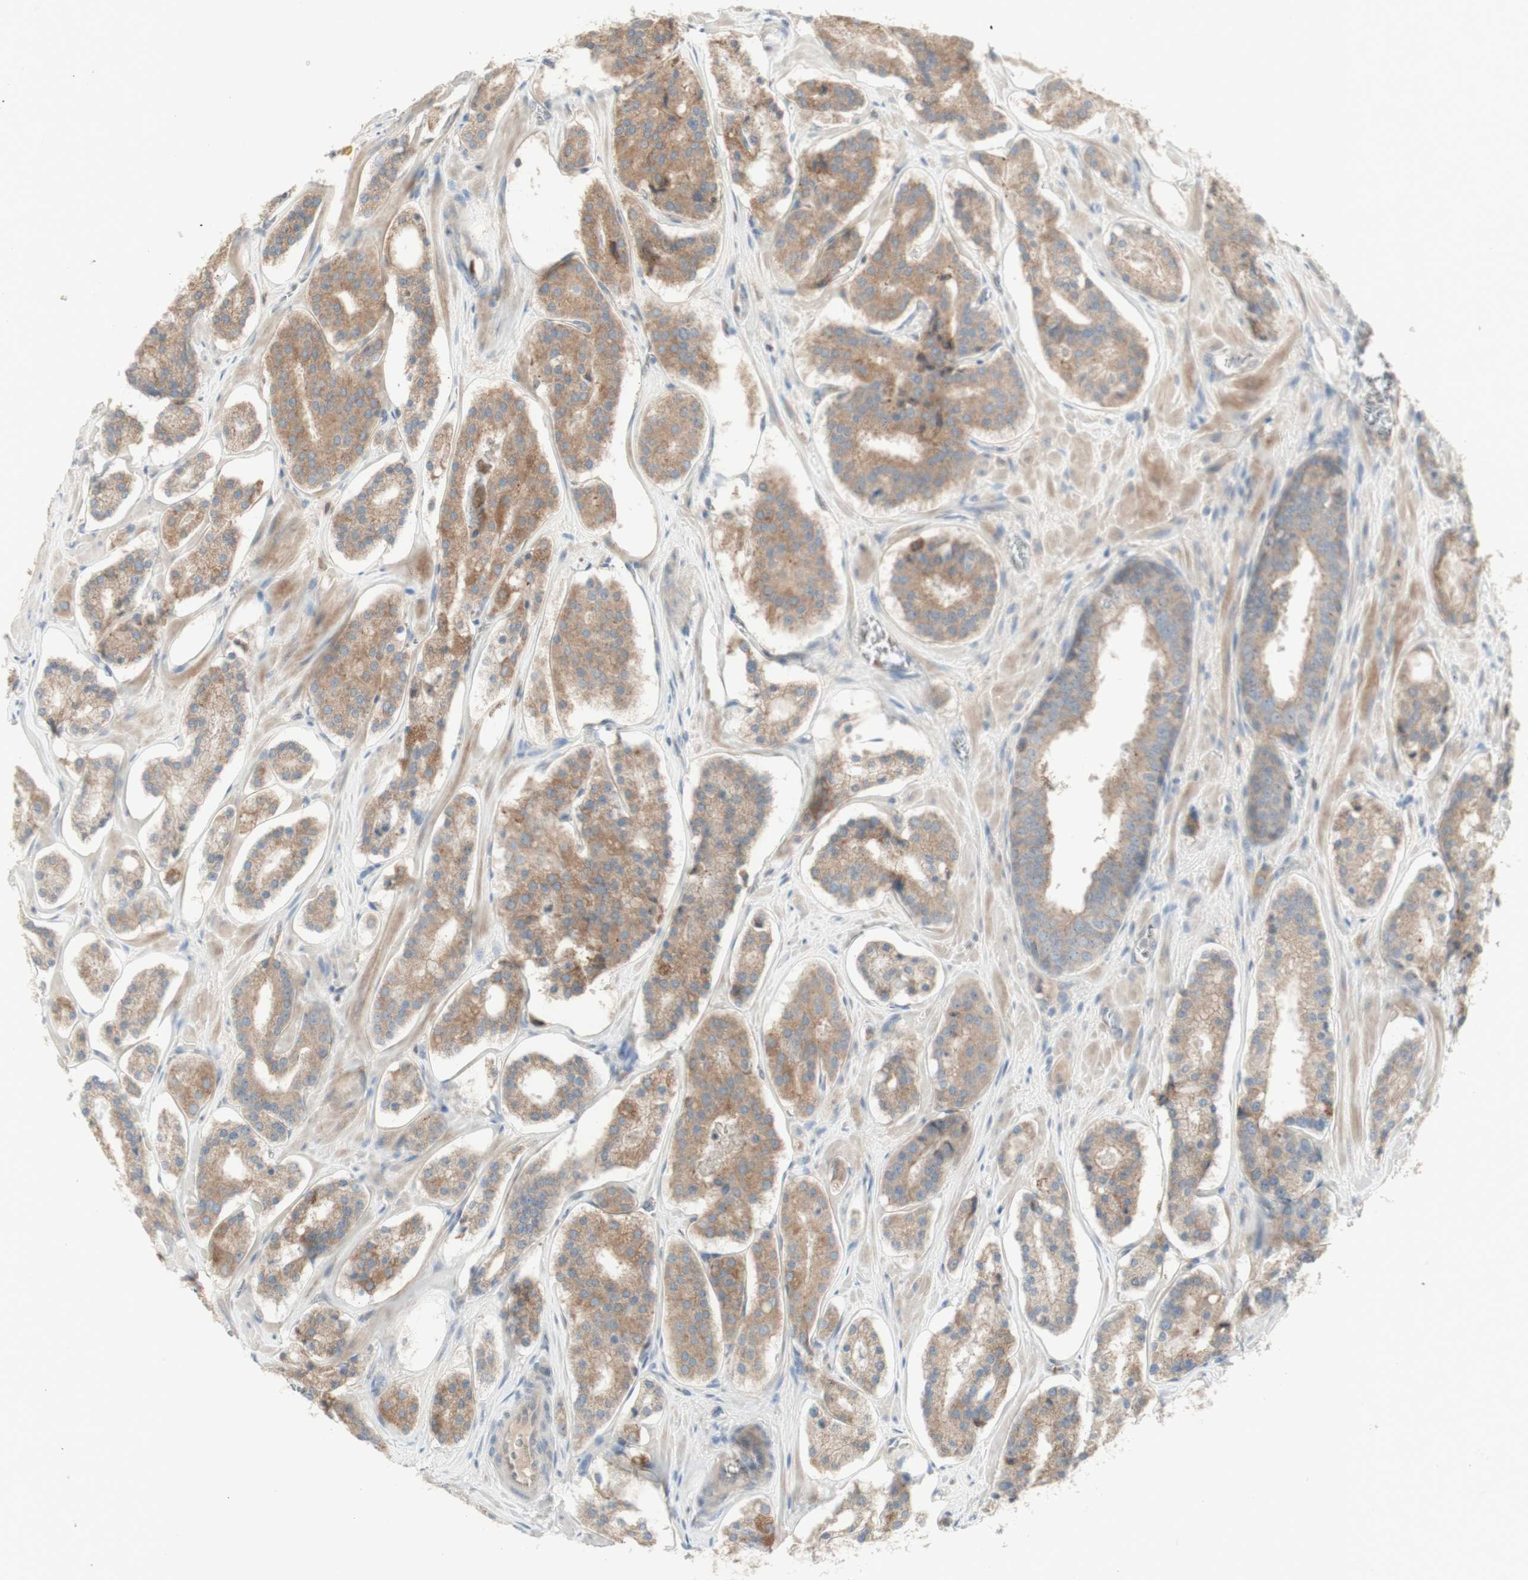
{"staining": {"intensity": "moderate", "quantity": ">75%", "location": "cytoplasmic/membranous"}, "tissue": "prostate cancer", "cell_type": "Tumor cells", "image_type": "cancer", "snomed": [{"axis": "morphology", "description": "Adenocarcinoma, High grade"}, {"axis": "topography", "description": "Prostate"}], "caption": "Prostate adenocarcinoma (high-grade) stained with a brown dye reveals moderate cytoplasmic/membranous positive staining in approximately >75% of tumor cells.", "gene": "PTGER4", "patient": {"sex": "male", "age": 60}}